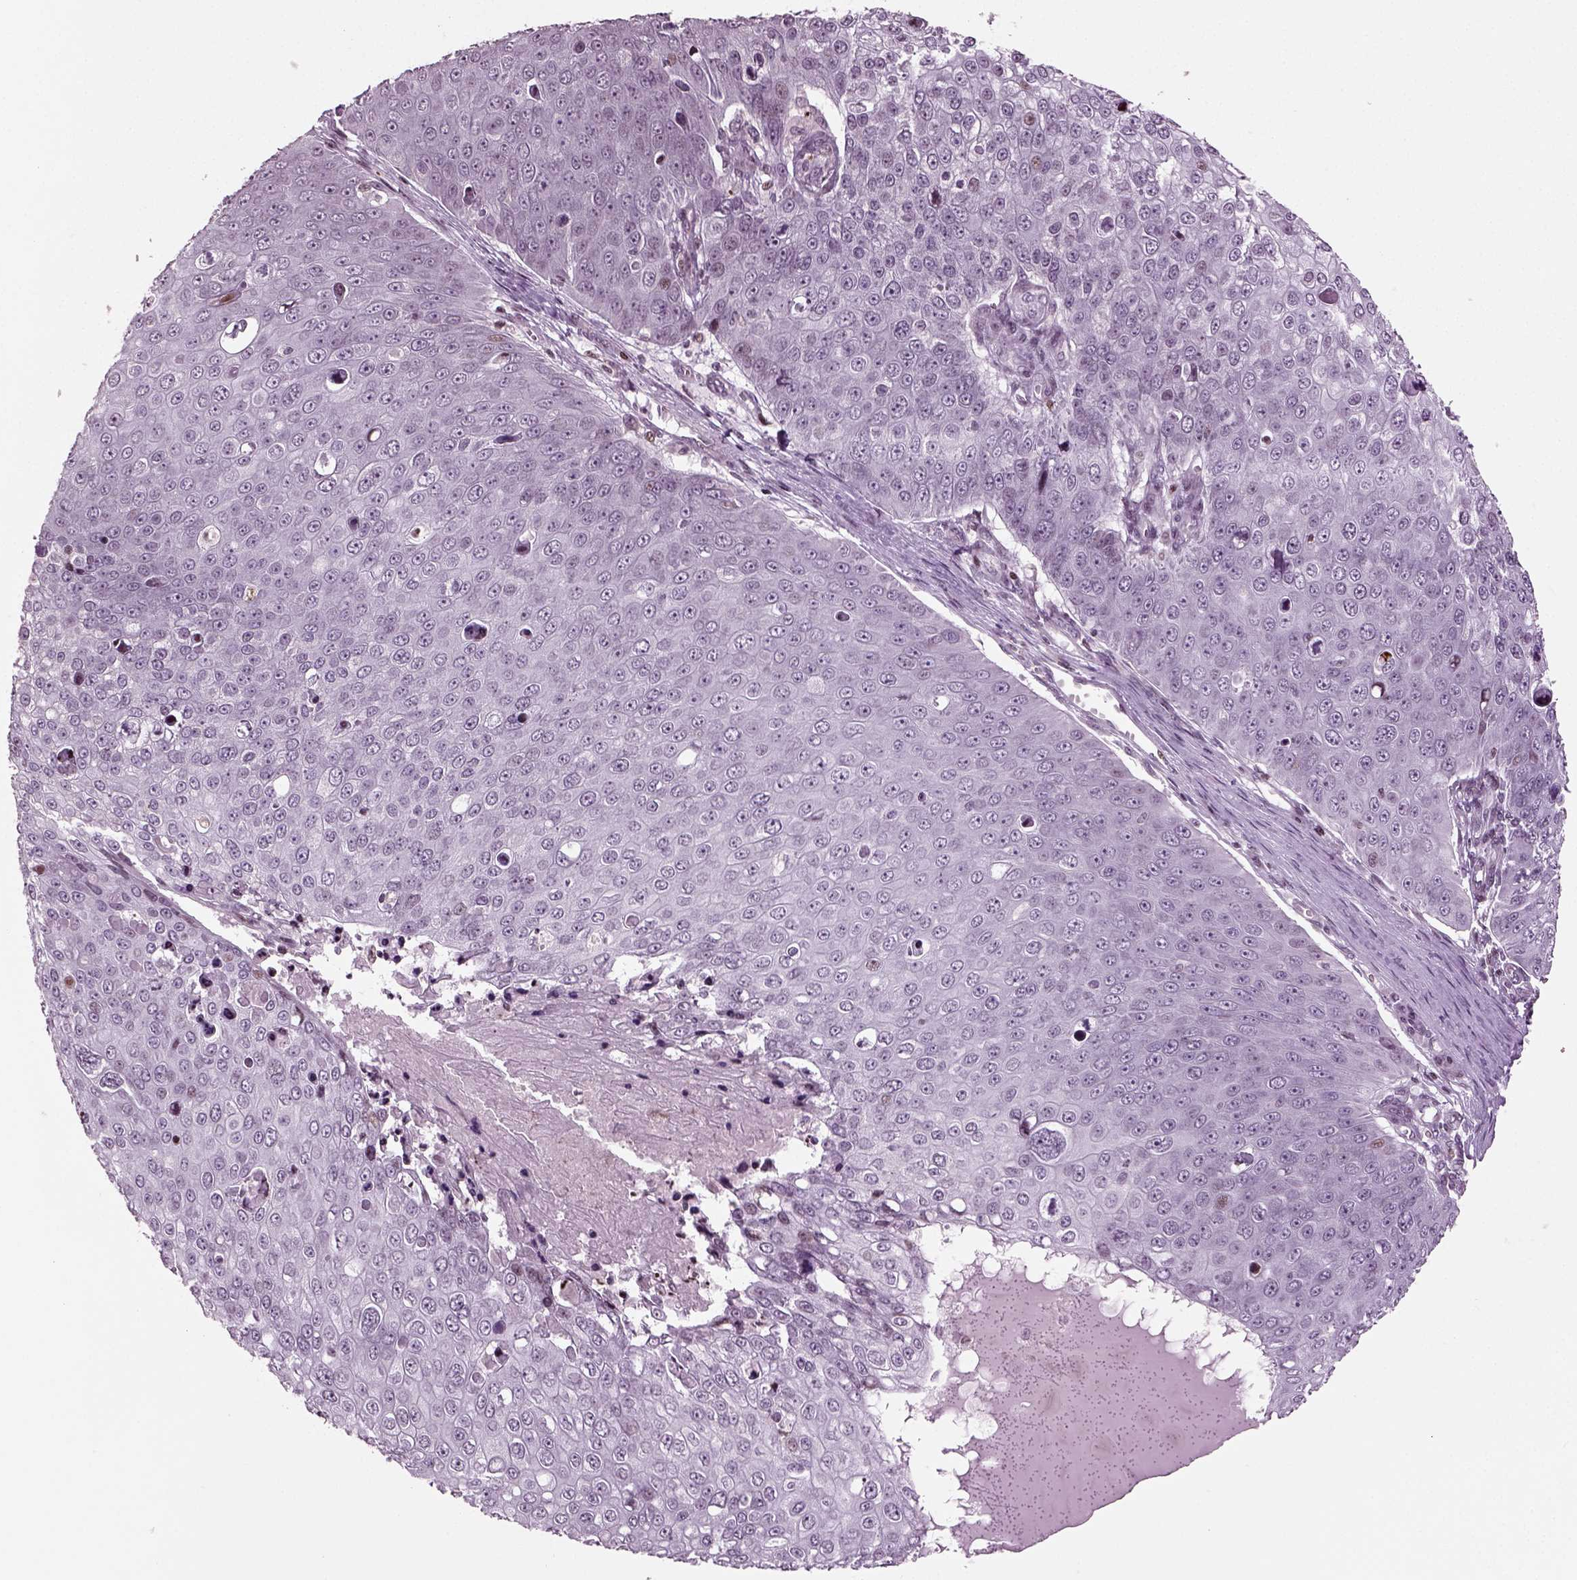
{"staining": {"intensity": "negative", "quantity": "none", "location": "none"}, "tissue": "skin cancer", "cell_type": "Tumor cells", "image_type": "cancer", "snomed": [{"axis": "morphology", "description": "Squamous cell carcinoma, NOS"}, {"axis": "topography", "description": "Skin"}], "caption": "High power microscopy micrograph of an immunohistochemistry (IHC) micrograph of skin cancer (squamous cell carcinoma), revealing no significant positivity in tumor cells.", "gene": "HEYL", "patient": {"sex": "male", "age": 71}}